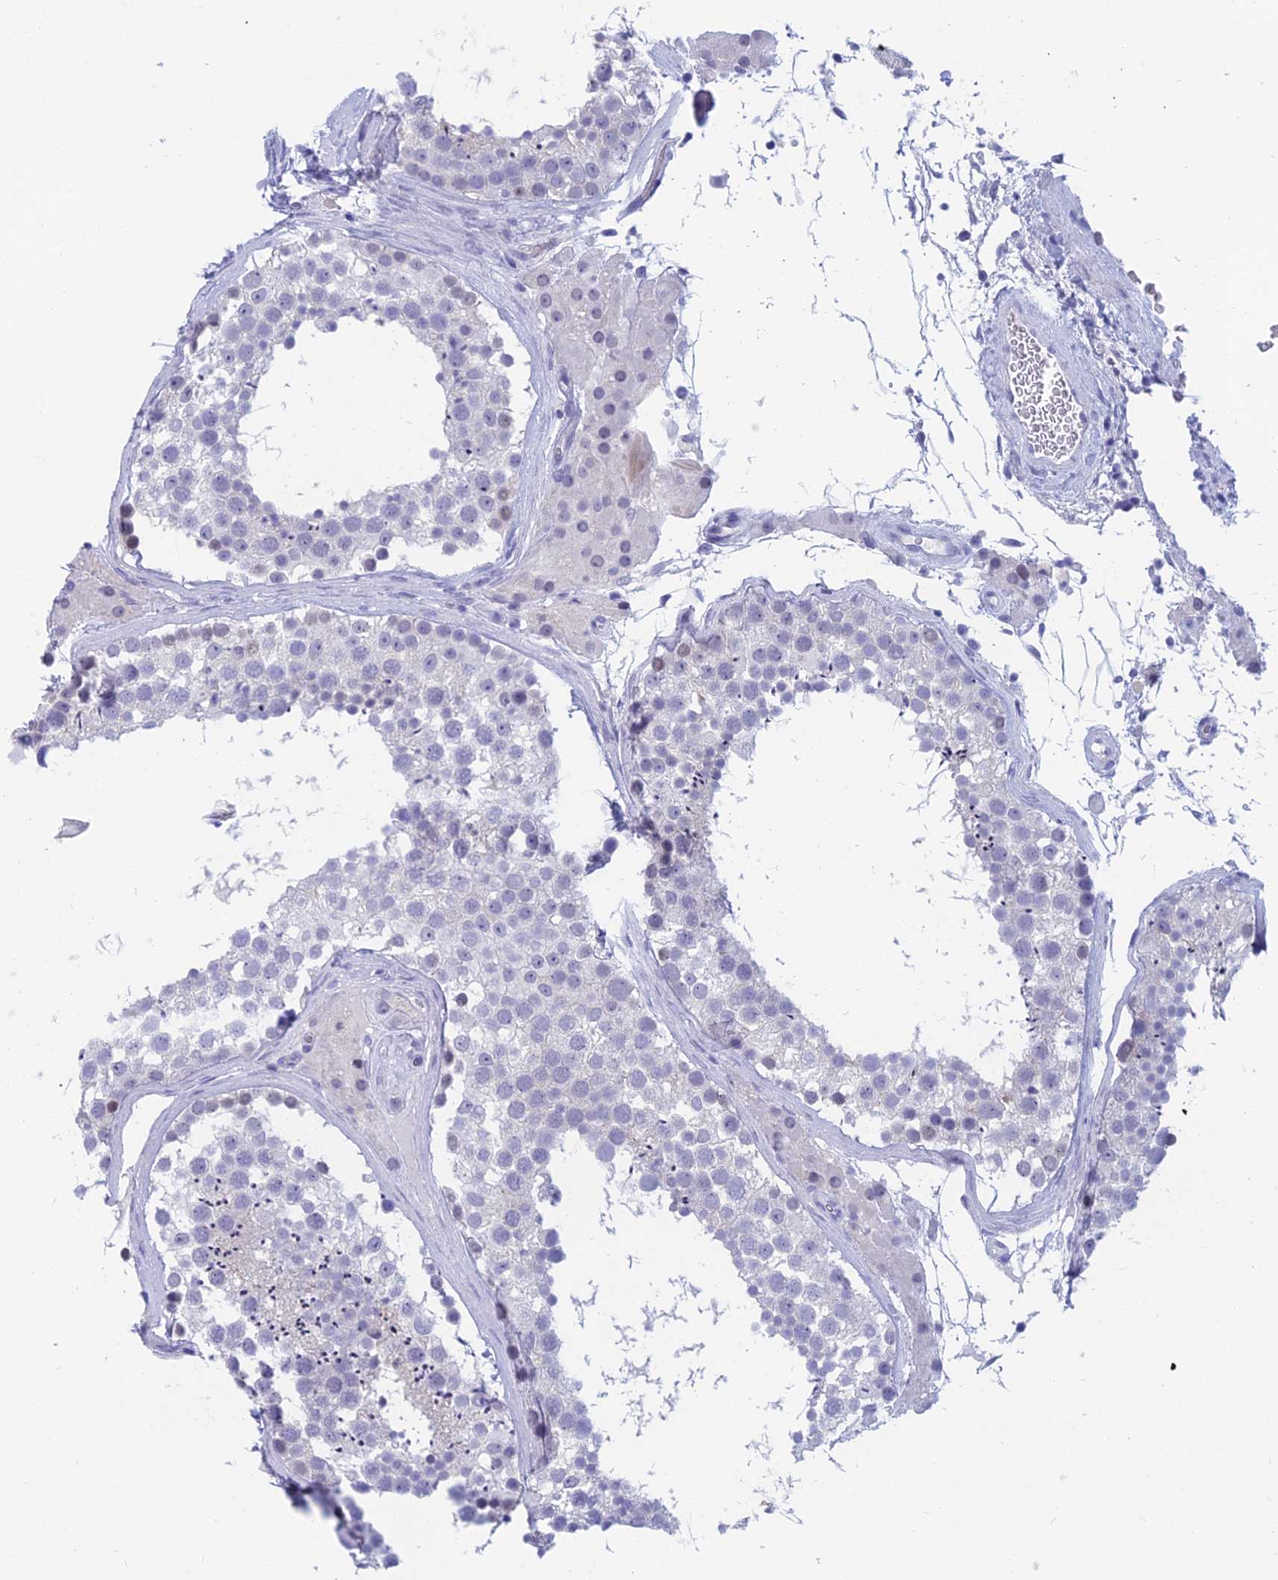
{"staining": {"intensity": "weak", "quantity": "<25%", "location": "nuclear"}, "tissue": "testis", "cell_type": "Cells in seminiferous ducts", "image_type": "normal", "snomed": [{"axis": "morphology", "description": "Normal tissue, NOS"}, {"axis": "topography", "description": "Testis"}], "caption": "There is no significant positivity in cells in seminiferous ducts of testis. (DAB IHC, high magnification).", "gene": "TMEM161B", "patient": {"sex": "male", "age": 46}}